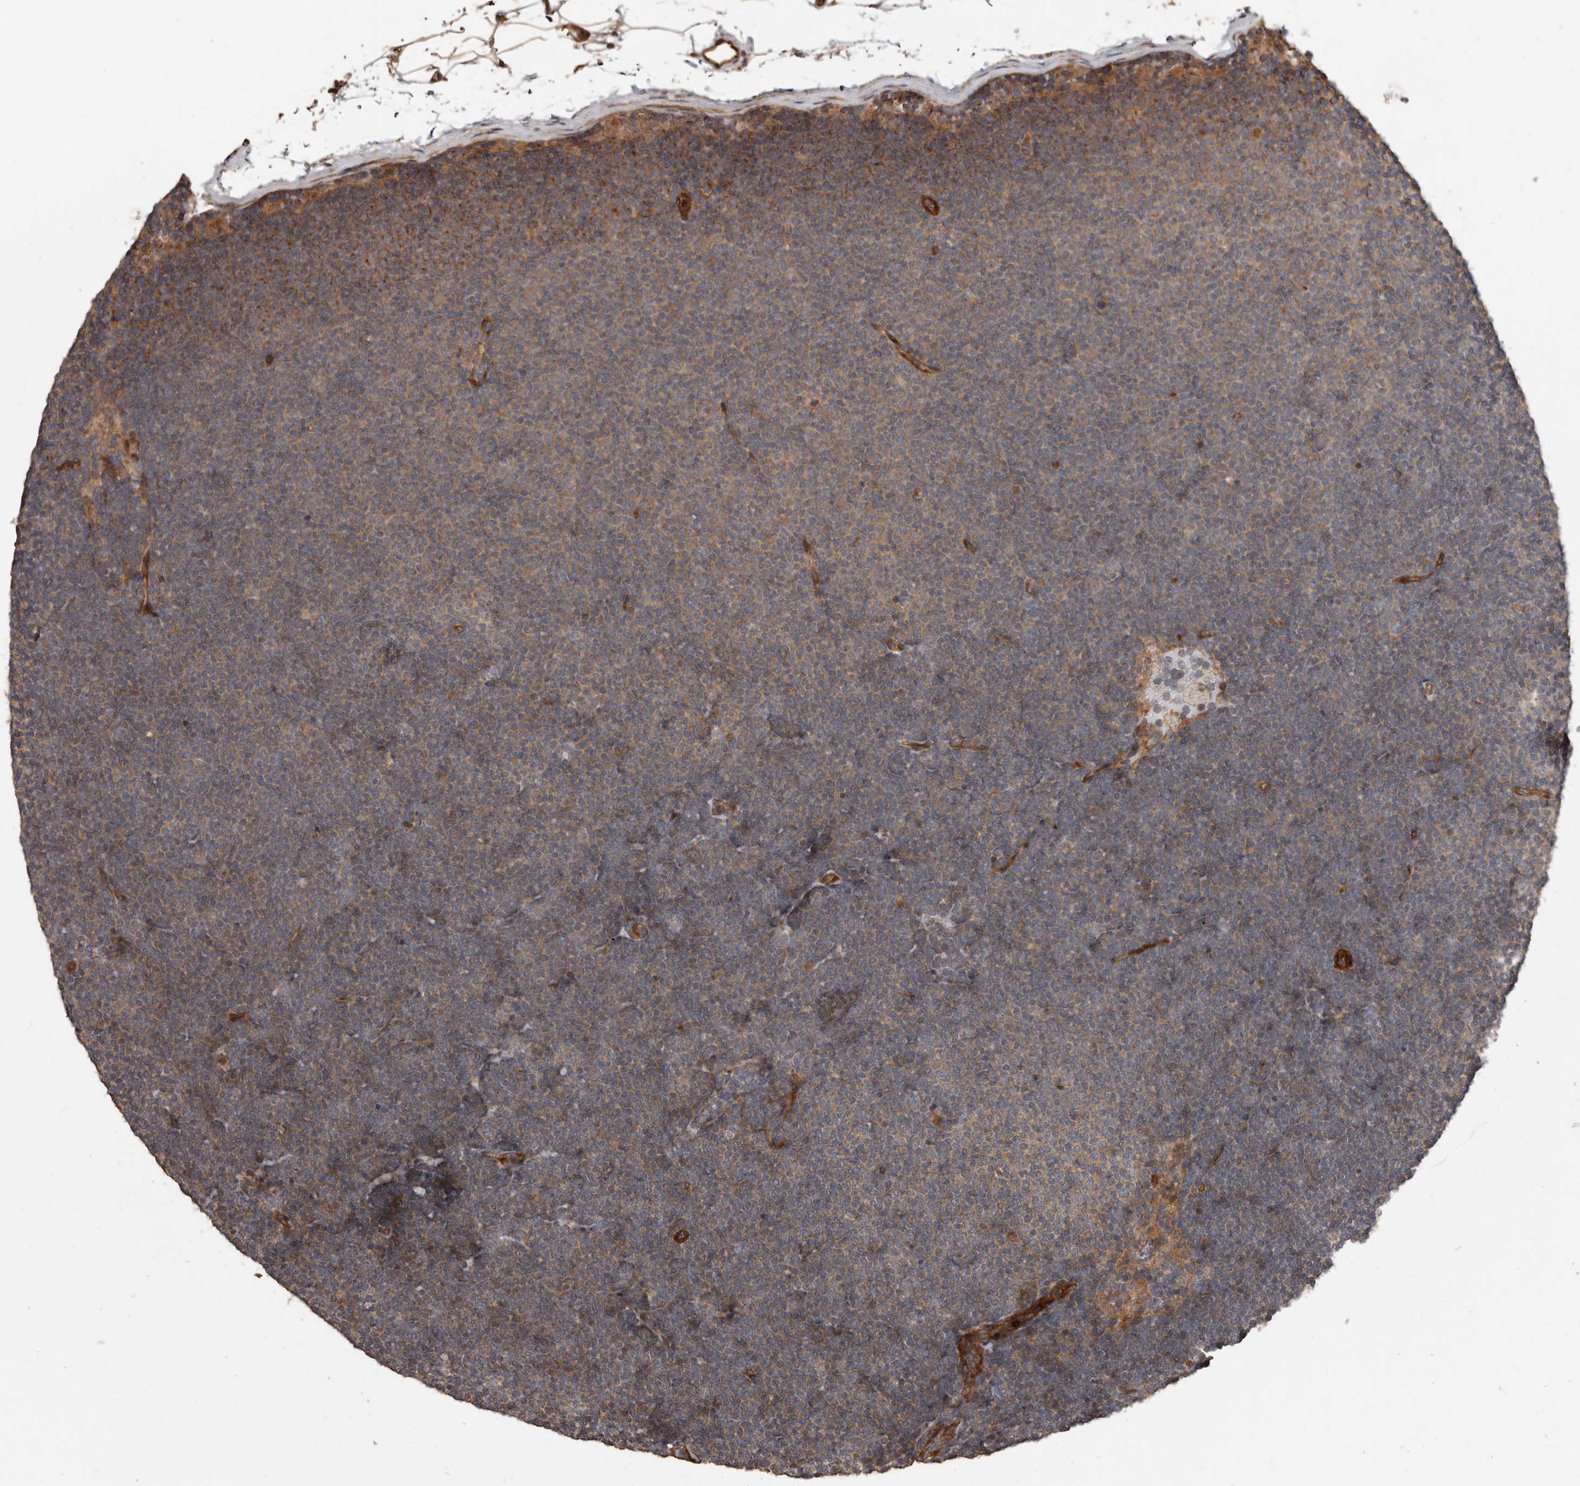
{"staining": {"intensity": "weak", "quantity": "25%-75%", "location": "cytoplasmic/membranous"}, "tissue": "lymphoma", "cell_type": "Tumor cells", "image_type": "cancer", "snomed": [{"axis": "morphology", "description": "Malignant lymphoma, non-Hodgkin's type, Low grade"}, {"axis": "topography", "description": "Lymph node"}], "caption": "Immunohistochemistry photomicrograph of lymphoma stained for a protein (brown), which reveals low levels of weak cytoplasmic/membranous positivity in approximately 25%-75% of tumor cells.", "gene": "ARHGEF5", "patient": {"sex": "female", "age": 53}}